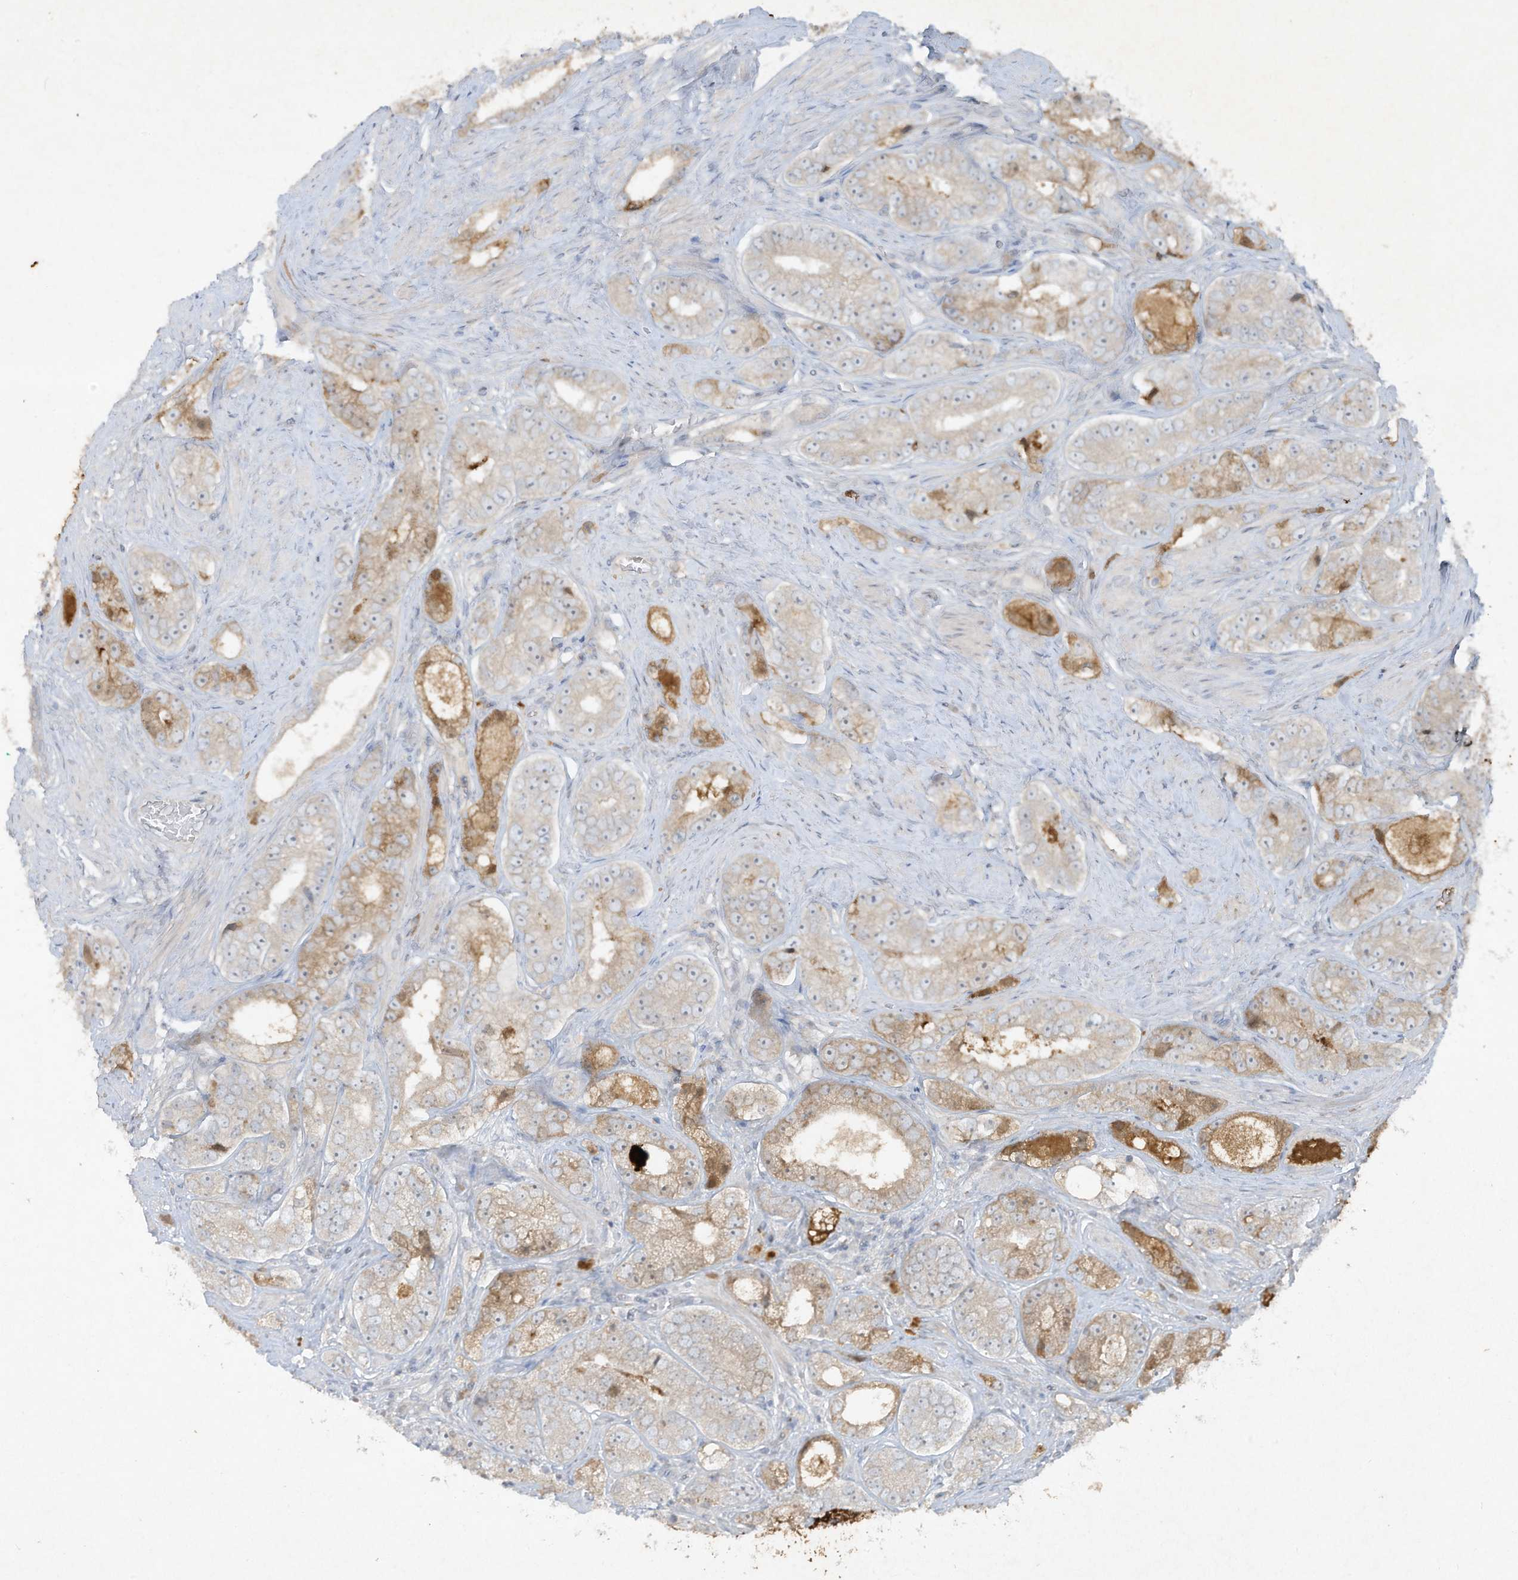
{"staining": {"intensity": "moderate", "quantity": ">75%", "location": "cytoplasmic/membranous"}, "tissue": "prostate cancer", "cell_type": "Tumor cells", "image_type": "cancer", "snomed": [{"axis": "morphology", "description": "Adenocarcinoma, High grade"}, {"axis": "topography", "description": "Prostate"}], "caption": "This micrograph demonstrates immunohistochemistry staining of prostate adenocarcinoma (high-grade), with medium moderate cytoplasmic/membranous staining in about >75% of tumor cells.", "gene": "FETUB", "patient": {"sex": "male", "age": 56}}